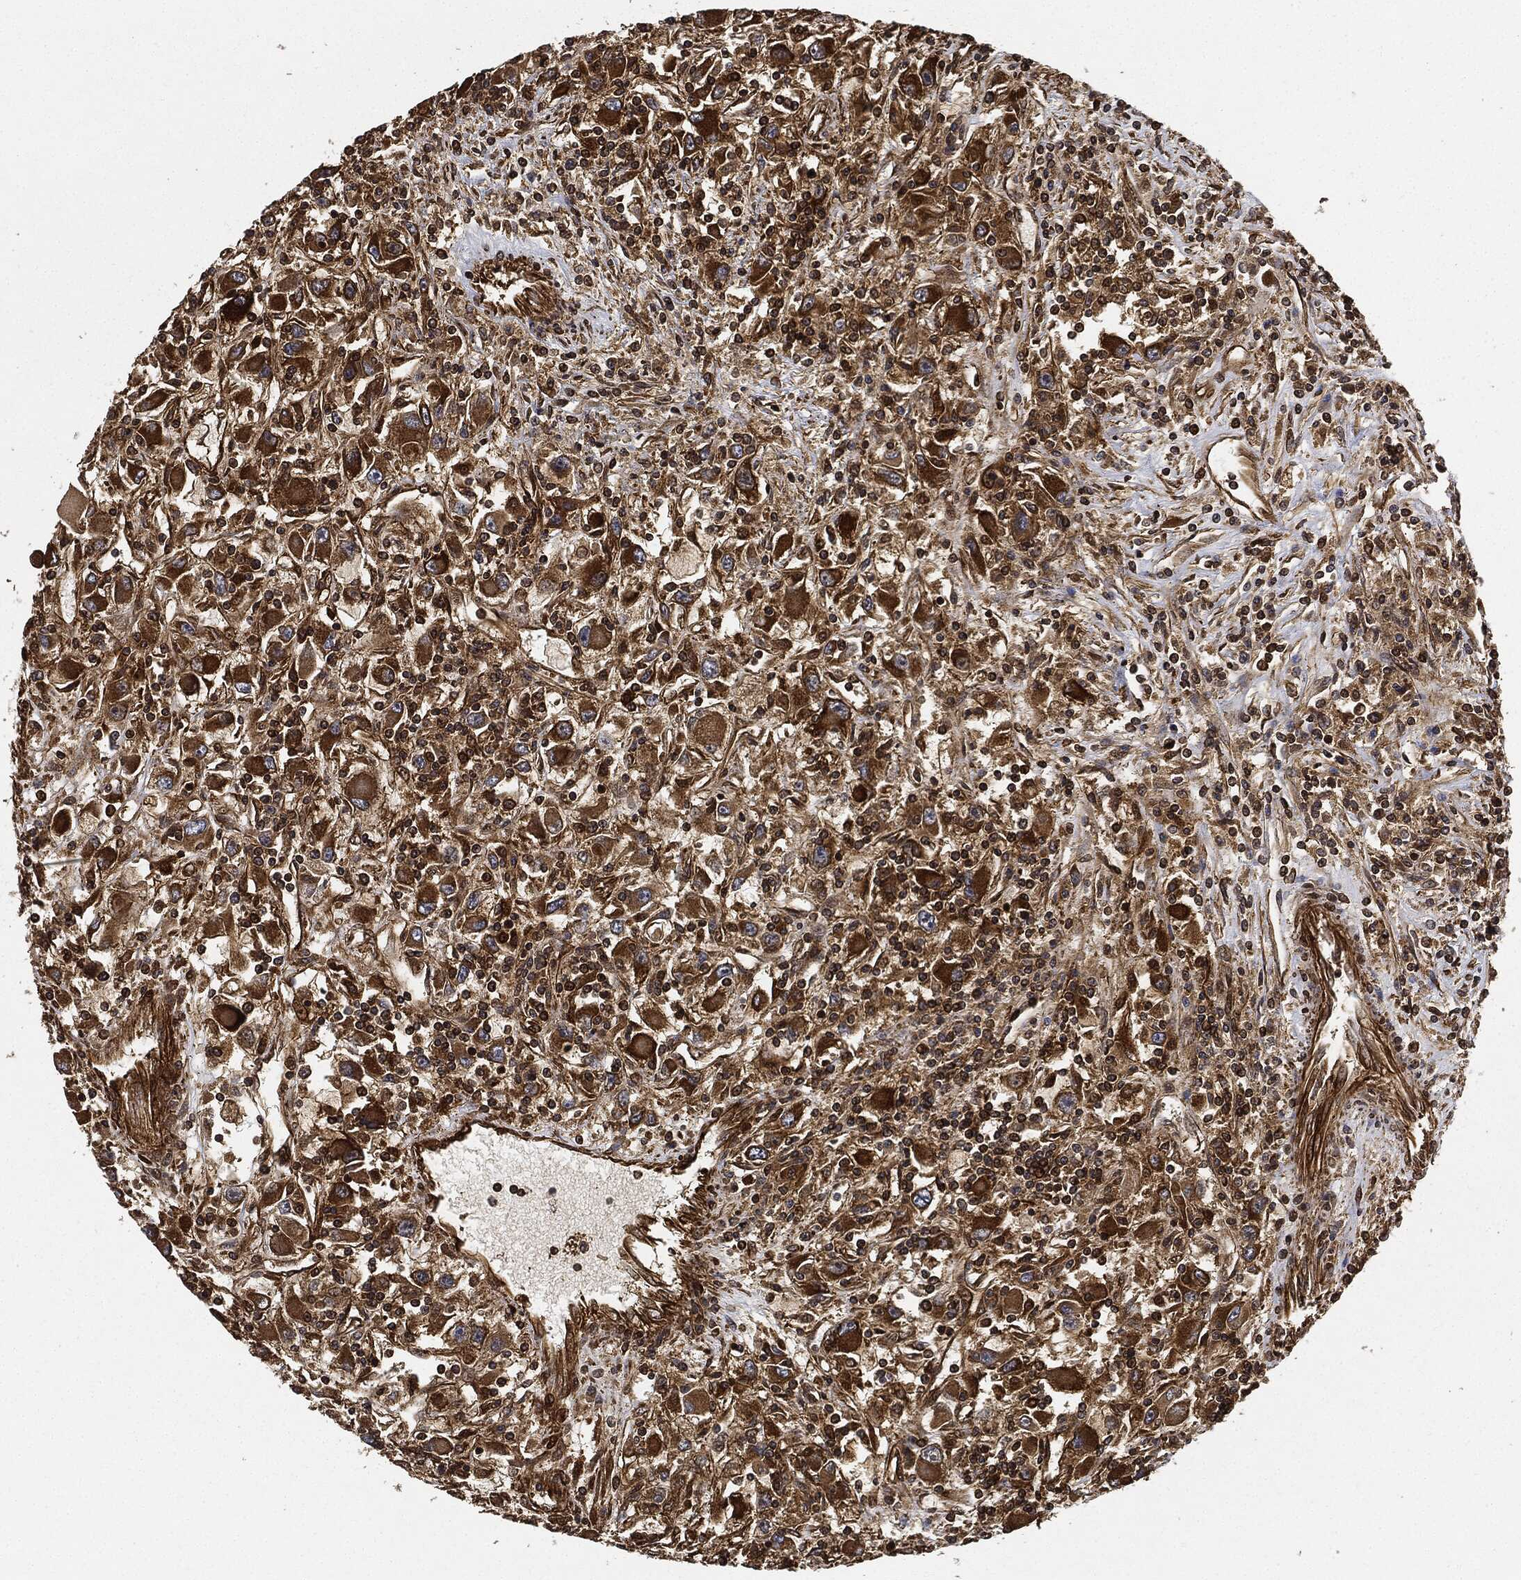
{"staining": {"intensity": "strong", "quantity": ">75%", "location": "cytoplasmic/membranous"}, "tissue": "renal cancer", "cell_type": "Tumor cells", "image_type": "cancer", "snomed": [{"axis": "morphology", "description": "Adenocarcinoma, NOS"}, {"axis": "topography", "description": "Kidney"}], "caption": "Protein staining shows strong cytoplasmic/membranous expression in approximately >75% of tumor cells in adenocarcinoma (renal).", "gene": "CEP290", "patient": {"sex": "female", "age": 67}}